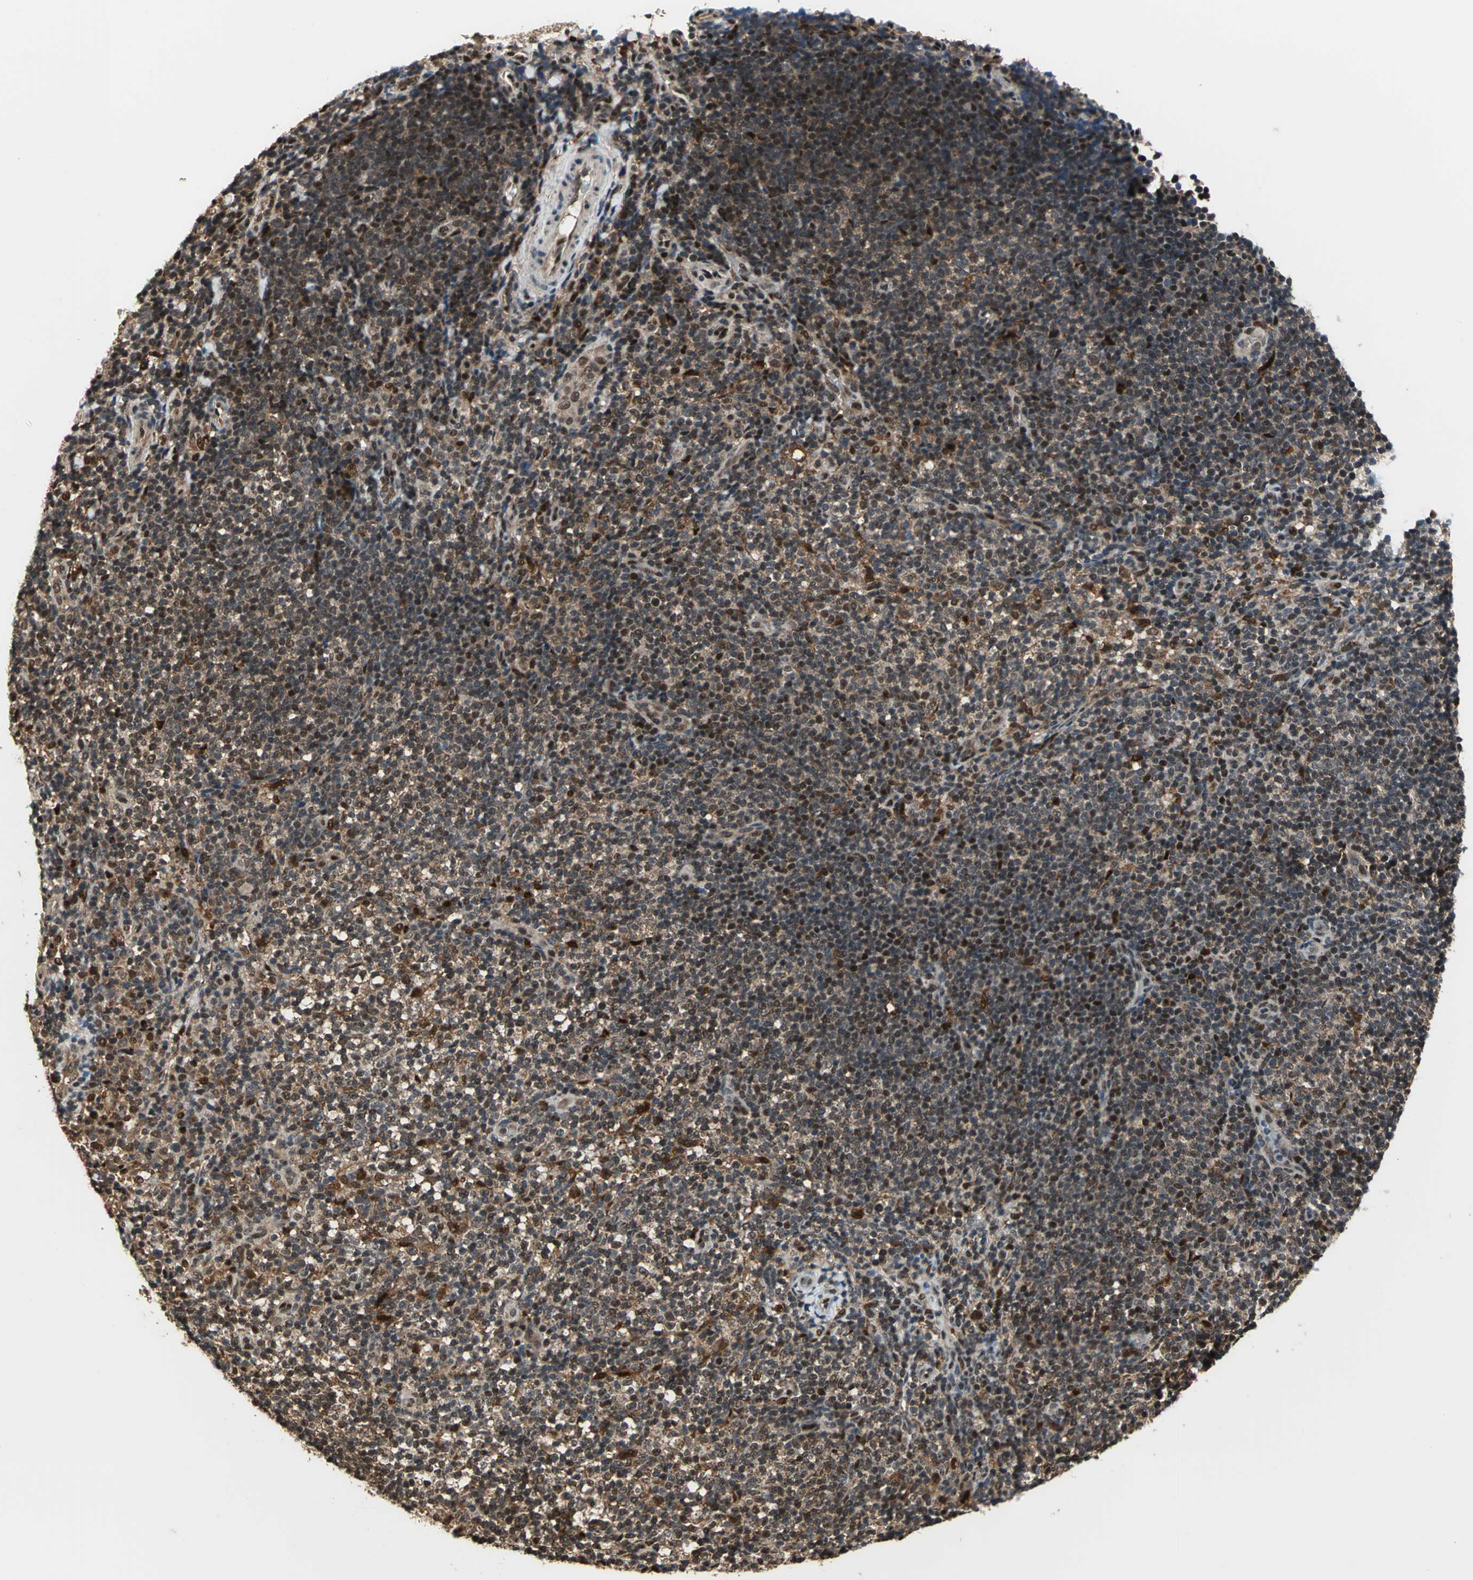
{"staining": {"intensity": "moderate", "quantity": ">75%", "location": "cytoplasmic/membranous,nuclear"}, "tissue": "lymphoma", "cell_type": "Tumor cells", "image_type": "cancer", "snomed": [{"axis": "morphology", "description": "Malignant lymphoma, non-Hodgkin's type, Low grade"}, {"axis": "topography", "description": "Lymph node"}], "caption": "Malignant lymphoma, non-Hodgkin's type (low-grade) stained with a protein marker exhibits moderate staining in tumor cells.", "gene": "MIS18BP1", "patient": {"sex": "female", "age": 76}}